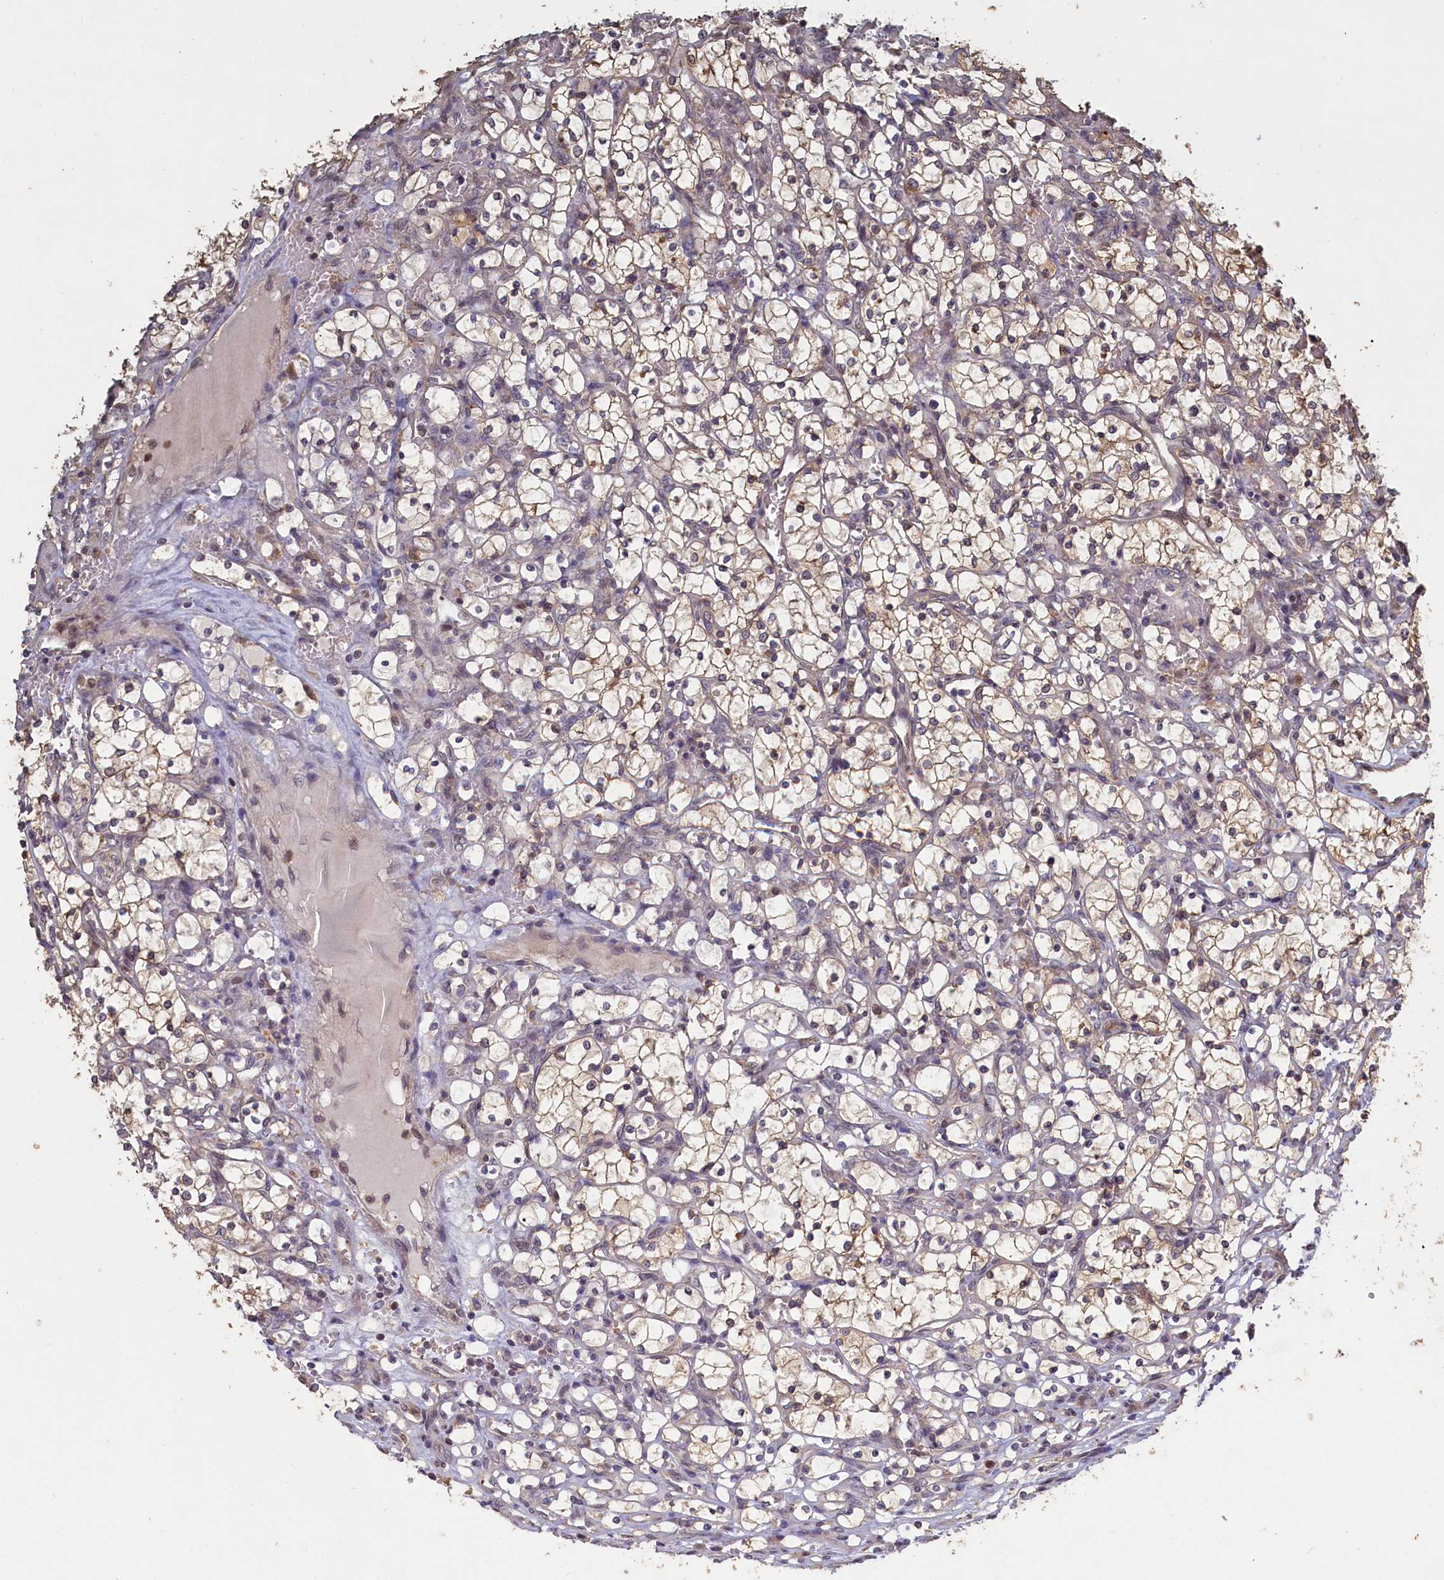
{"staining": {"intensity": "weak", "quantity": "25%-75%", "location": "cytoplasmic/membranous"}, "tissue": "renal cancer", "cell_type": "Tumor cells", "image_type": "cancer", "snomed": [{"axis": "morphology", "description": "Adenocarcinoma, NOS"}, {"axis": "topography", "description": "Kidney"}], "caption": "Immunohistochemistry micrograph of human renal cancer stained for a protein (brown), which shows low levels of weak cytoplasmic/membranous positivity in approximately 25%-75% of tumor cells.", "gene": "UCHL3", "patient": {"sex": "female", "age": 69}}